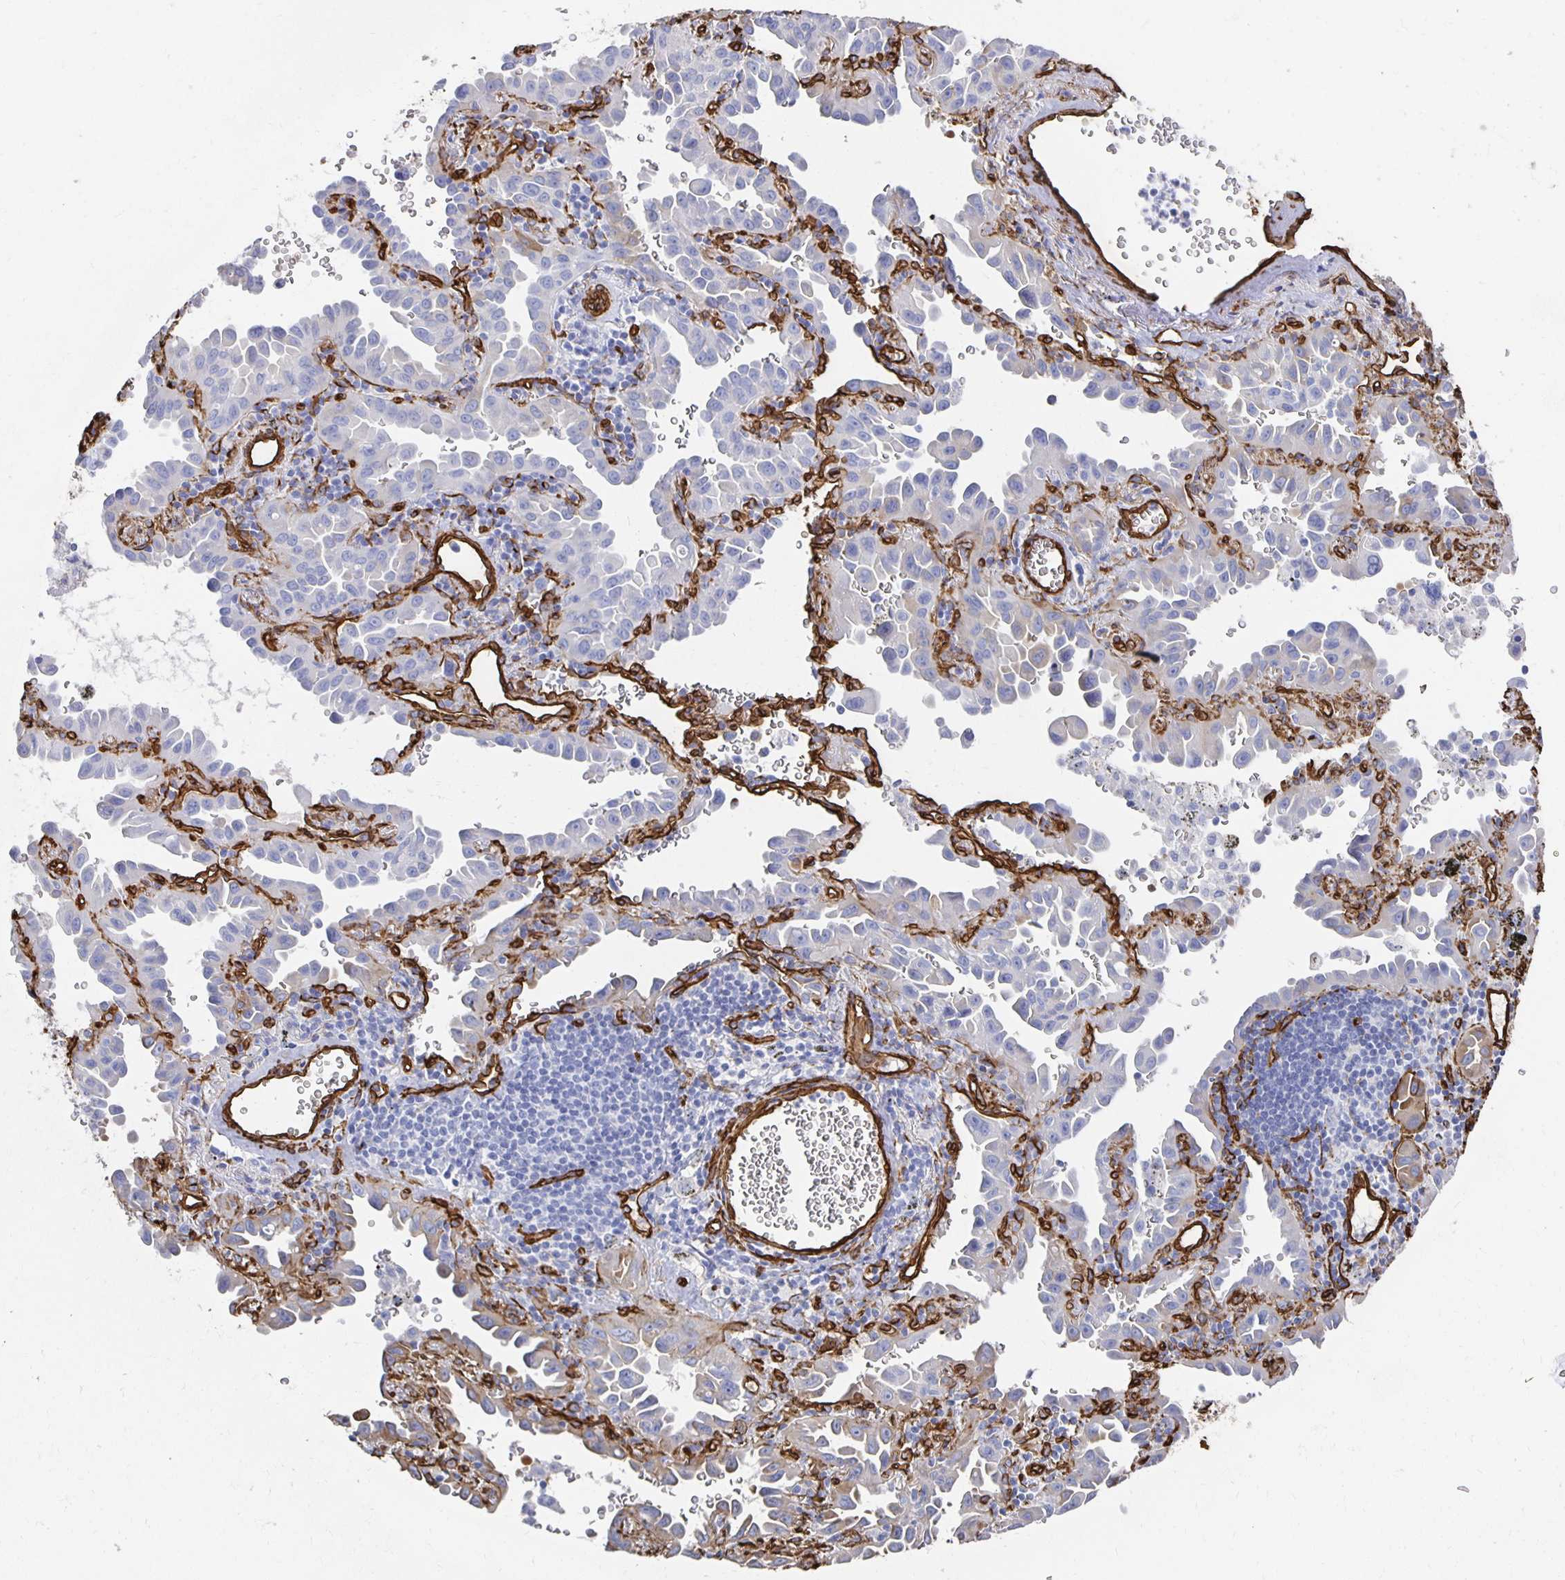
{"staining": {"intensity": "weak", "quantity": "<25%", "location": "cytoplasmic/membranous"}, "tissue": "lung cancer", "cell_type": "Tumor cells", "image_type": "cancer", "snomed": [{"axis": "morphology", "description": "Adenocarcinoma, NOS"}, {"axis": "topography", "description": "Lung"}], "caption": "This histopathology image is of adenocarcinoma (lung) stained with IHC to label a protein in brown with the nuclei are counter-stained blue. There is no expression in tumor cells.", "gene": "VIPR2", "patient": {"sex": "male", "age": 68}}